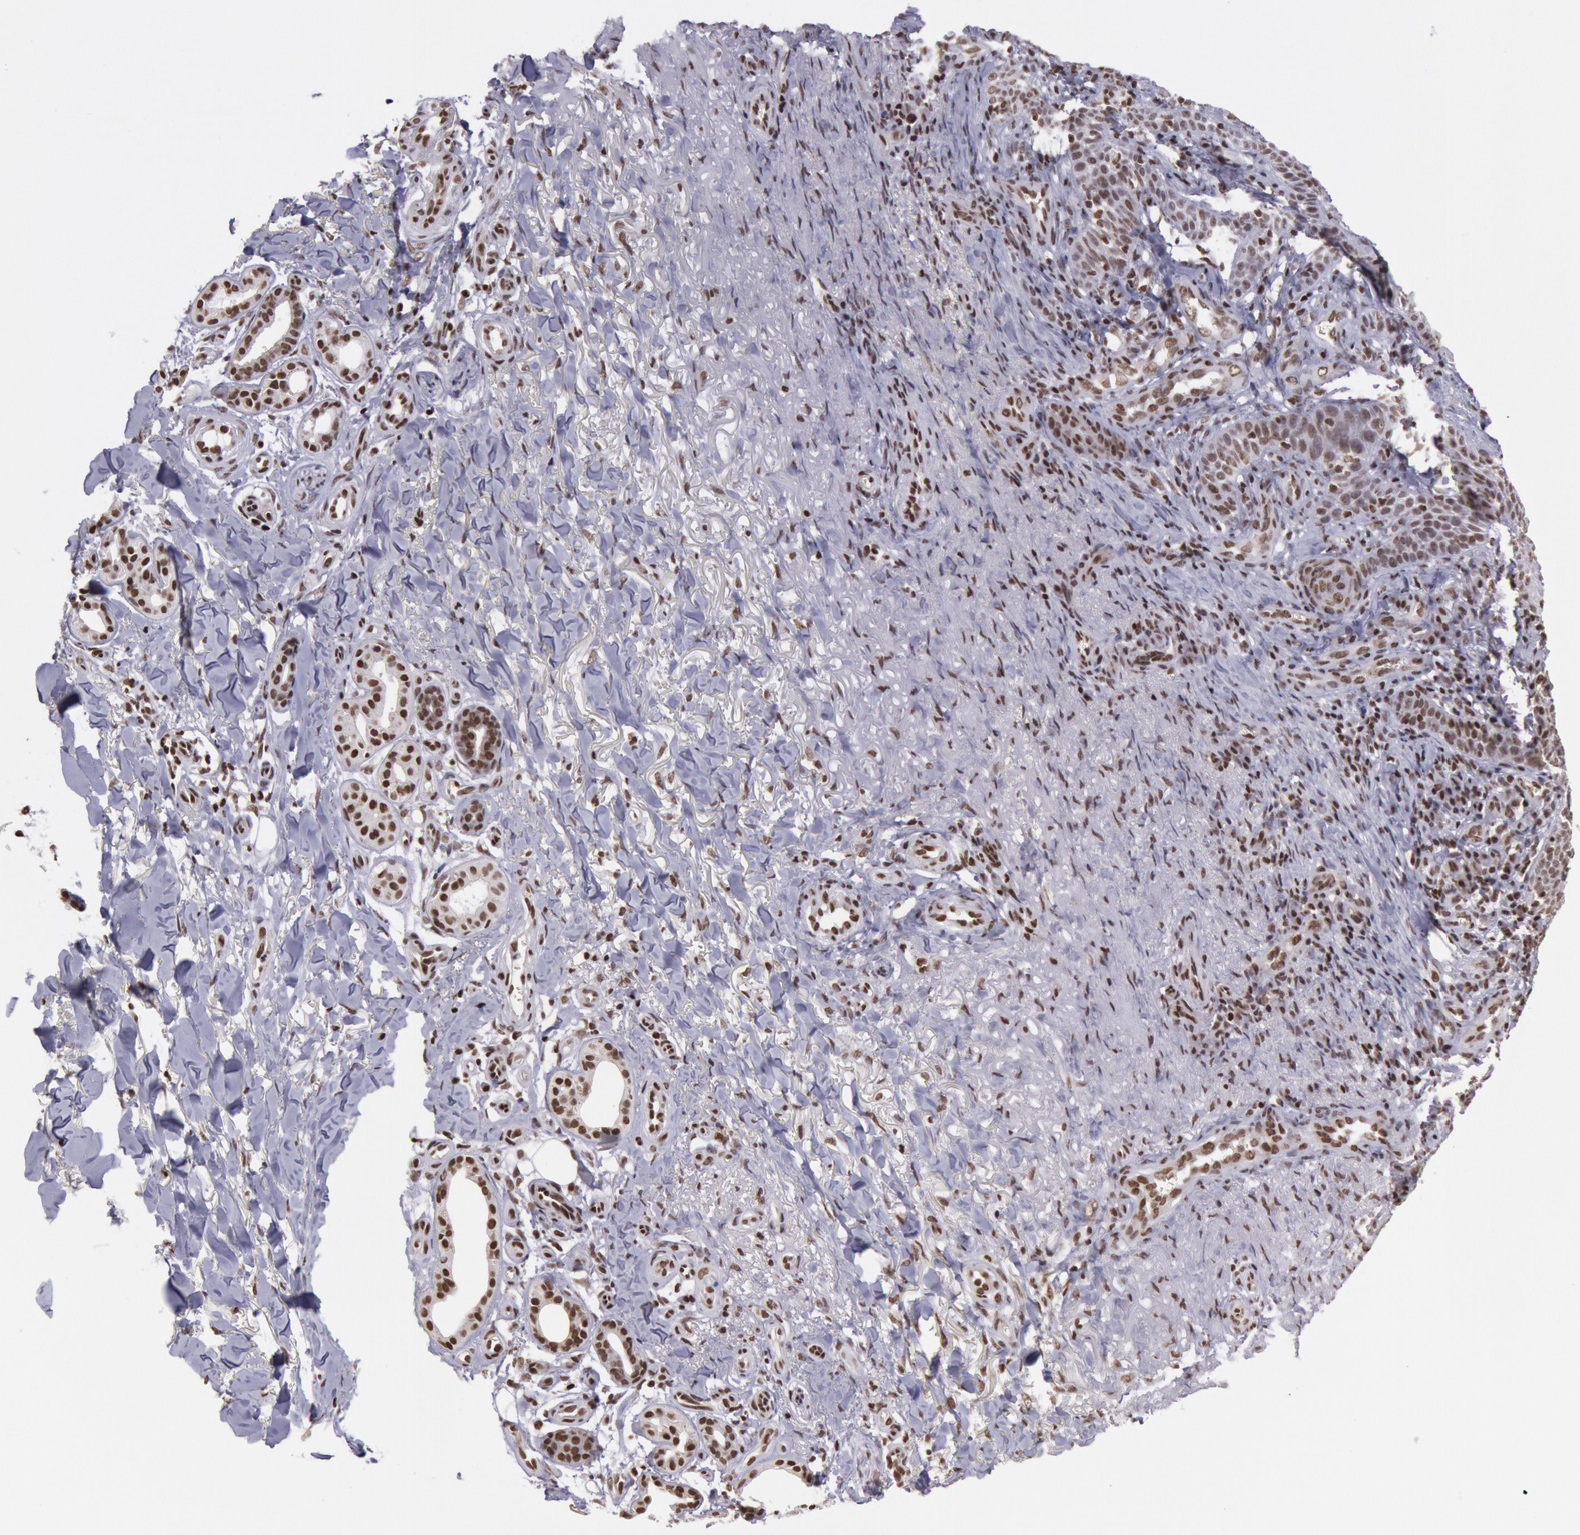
{"staining": {"intensity": "moderate", "quantity": ">75%", "location": "nuclear"}, "tissue": "skin cancer", "cell_type": "Tumor cells", "image_type": "cancer", "snomed": [{"axis": "morphology", "description": "Basal cell carcinoma"}, {"axis": "topography", "description": "Skin"}], "caption": "About >75% of tumor cells in human basal cell carcinoma (skin) exhibit moderate nuclear protein positivity as visualized by brown immunohistochemical staining.", "gene": "NKAP", "patient": {"sex": "male", "age": 81}}